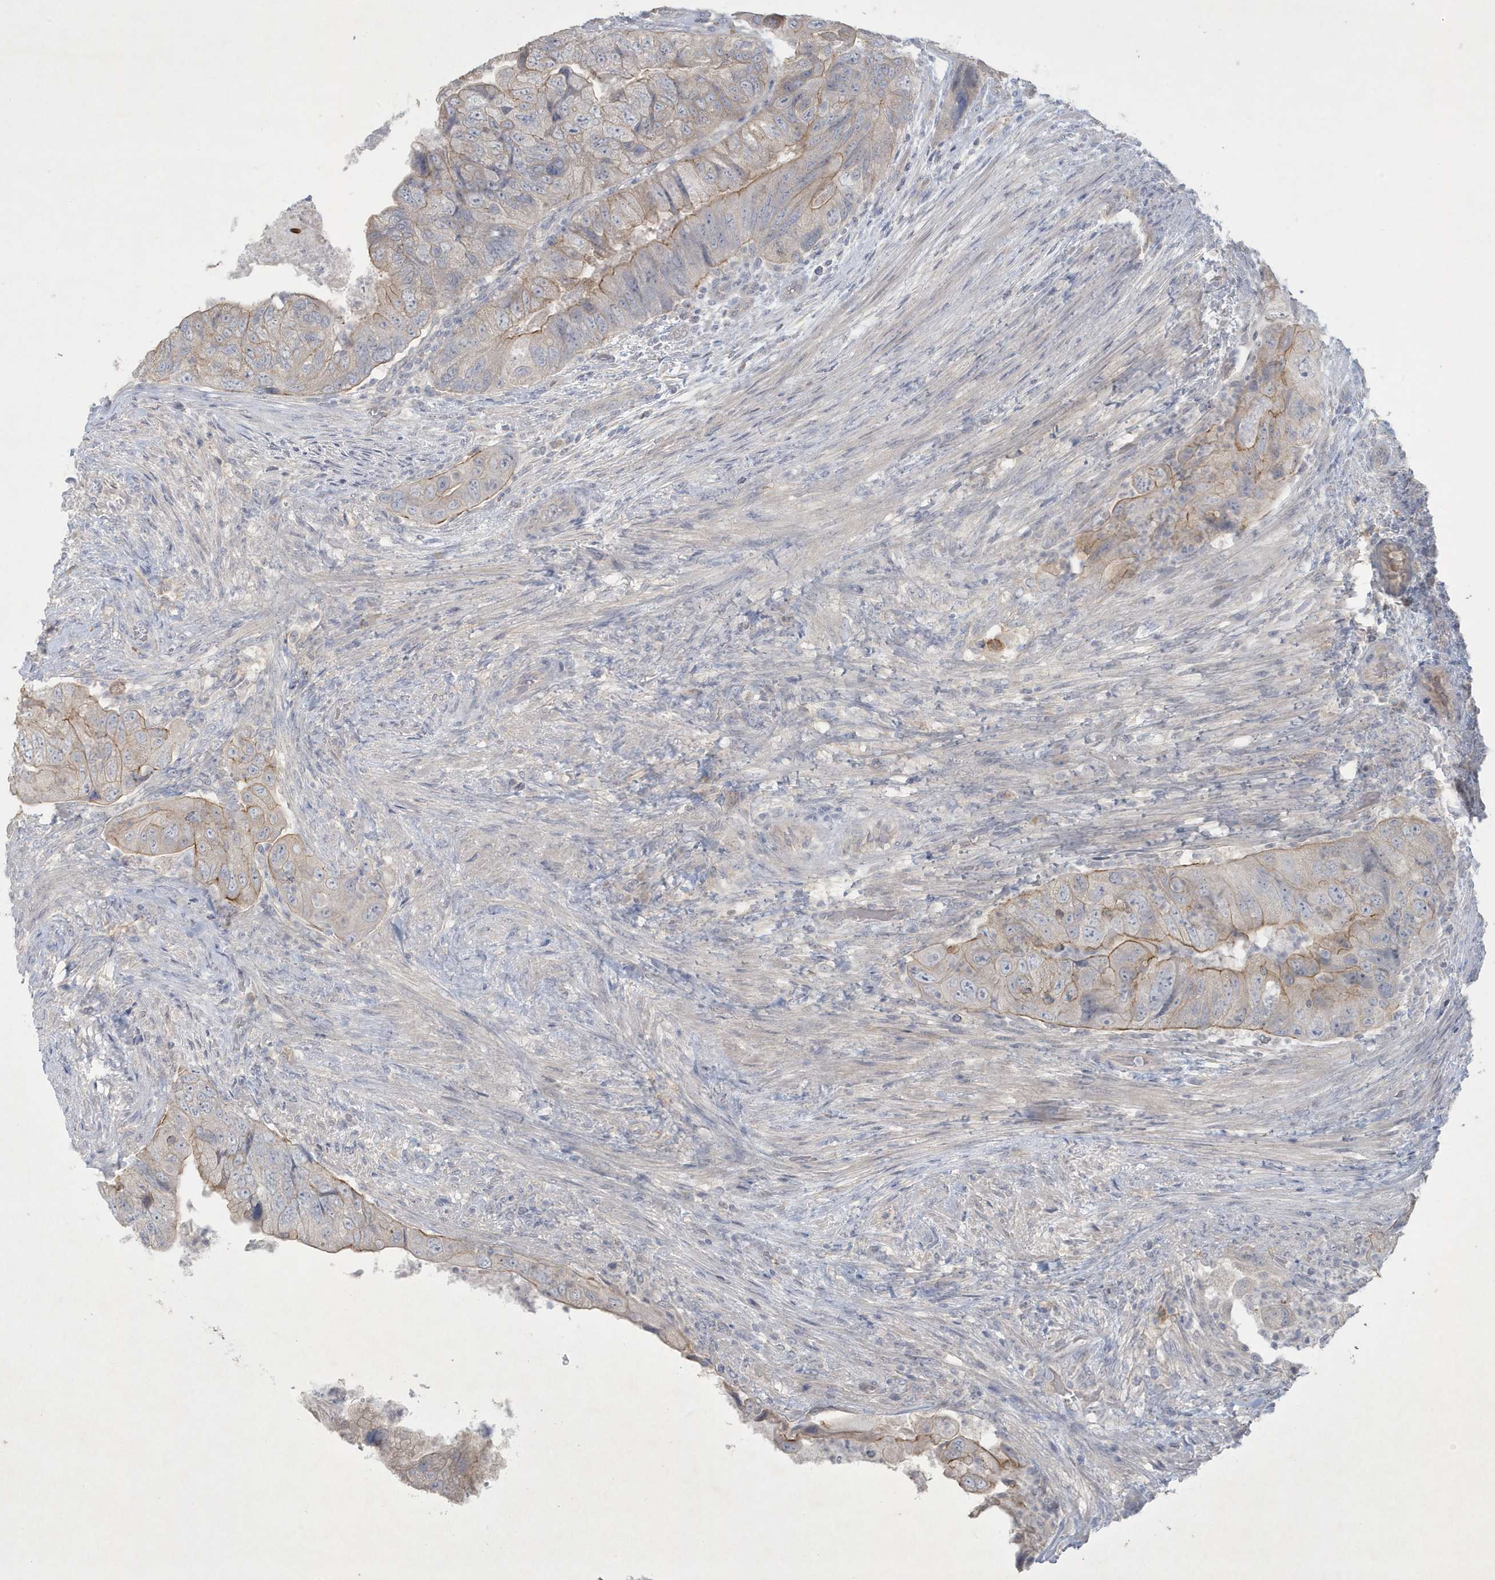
{"staining": {"intensity": "moderate", "quantity": "<25%", "location": "cytoplasmic/membranous"}, "tissue": "colorectal cancer", "cell_type": "Tumor cells", "image_type": "cancer", "snomed": [{"axis": "morphology", "description": "Adenocarcinoma, NOS"}, {"axis": "topography", "description": "Rectum"}], "caption": "This image shows immunohistochemistry staining of colorectal cancer, with low moderate cytoplasmic/membranous positivity in about <25% of tumor cells.", "gene": "CCDC24", "patient": {"sex": "male", "age": 63}}